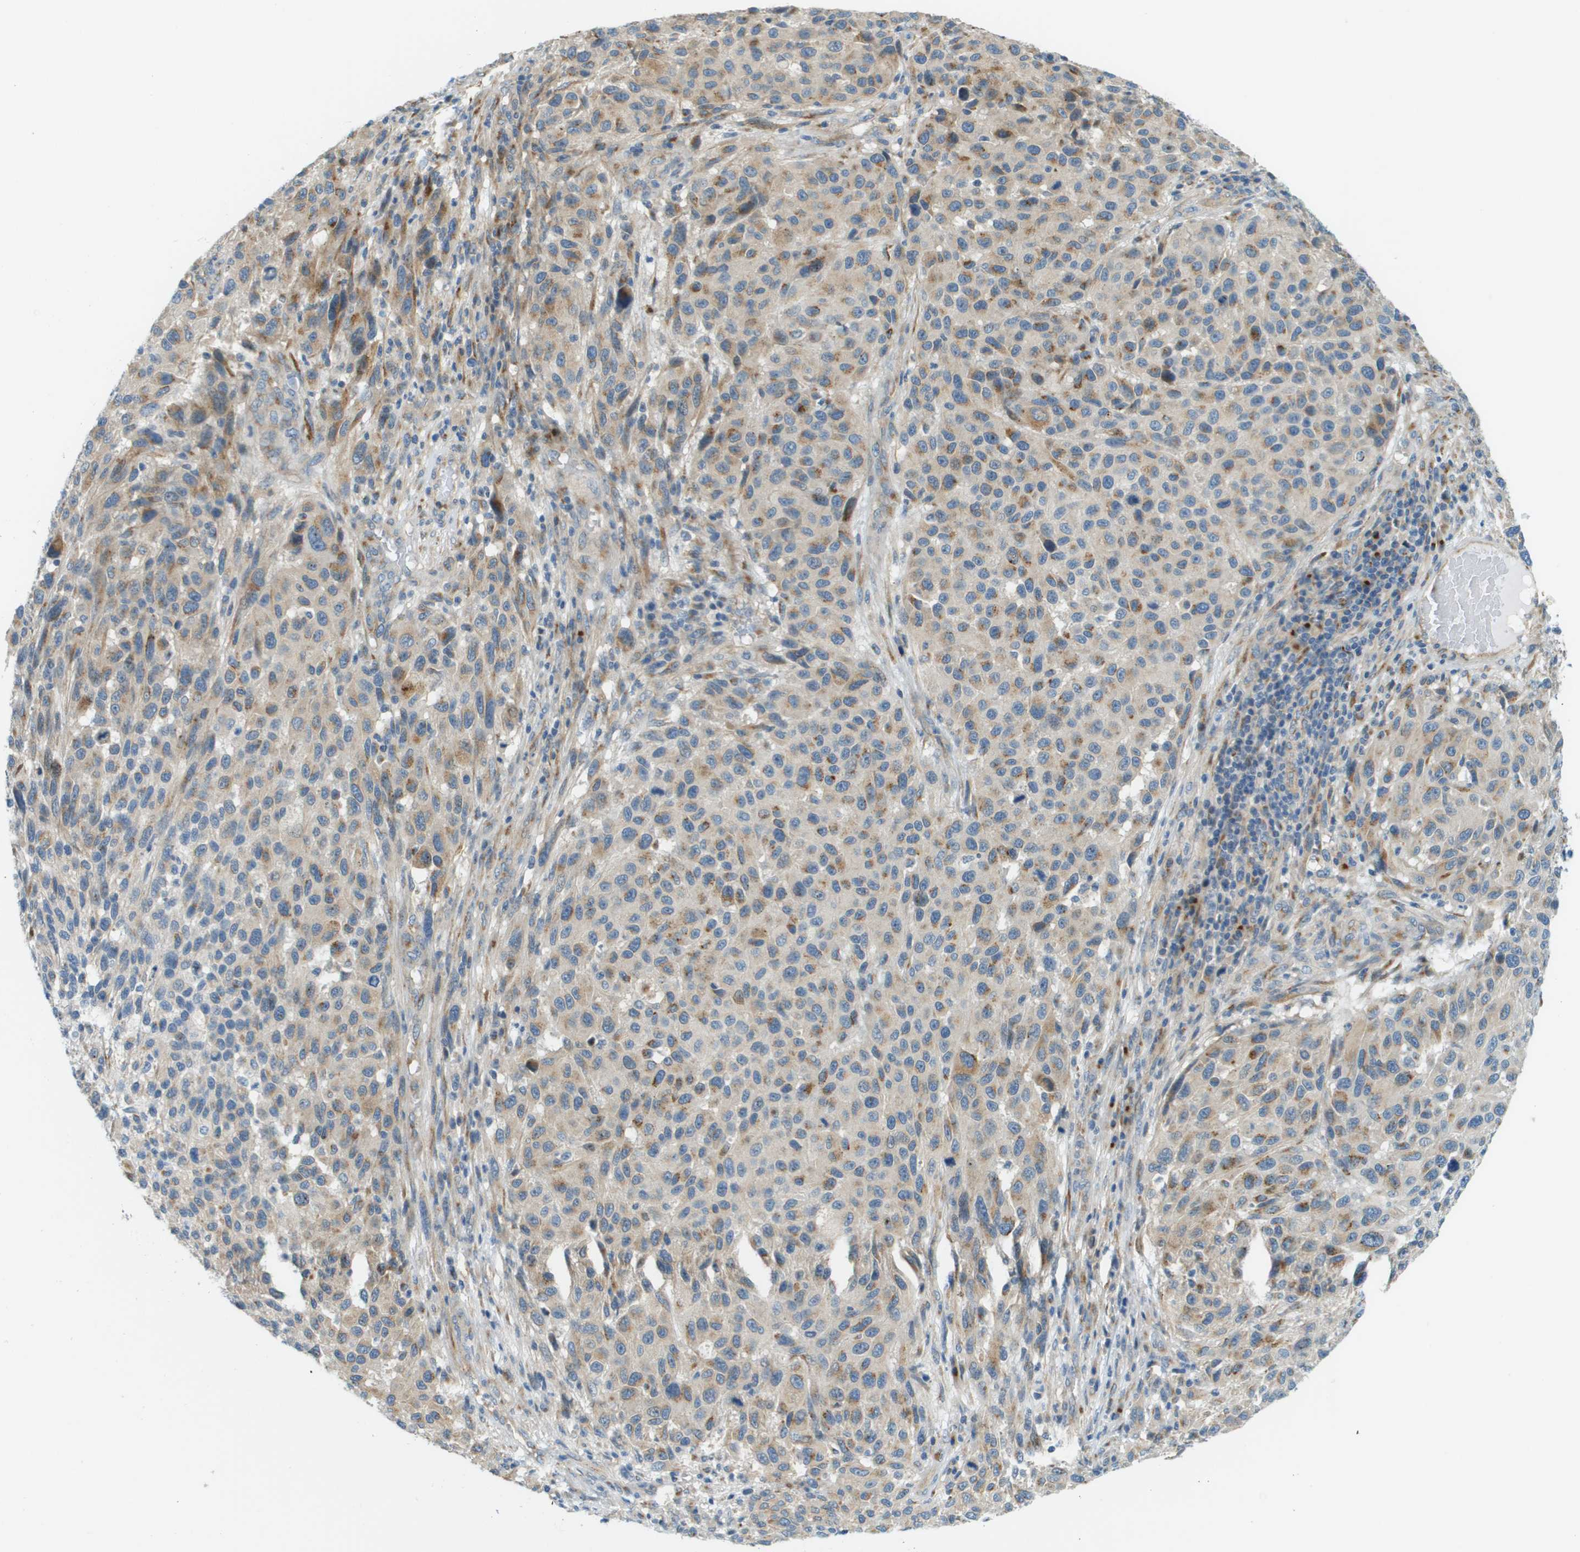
{"staining": {"intensity": "moderate", "quantity": "25%-75%", "location": "cytoplasmic/membranous"}, "tissue": "melanoma", "cell_type": "Tumor cells", "image_type": "cancer", "snomed": [{"axis": "morphology", "description": "Malignant melanoma, Metastatic site"}, {"axis": "topography", "description": "Lymph node"}], "caption": "DAB immunohistochemical staining of human melanoma demonstrates moderate cytoplasmic/membranous protein staining in approximately 25%-75% of tumor cells. Nuclei are stained in blue.", "gene": "ACBD3", "patient": {"sex": "male", "age": 61}}